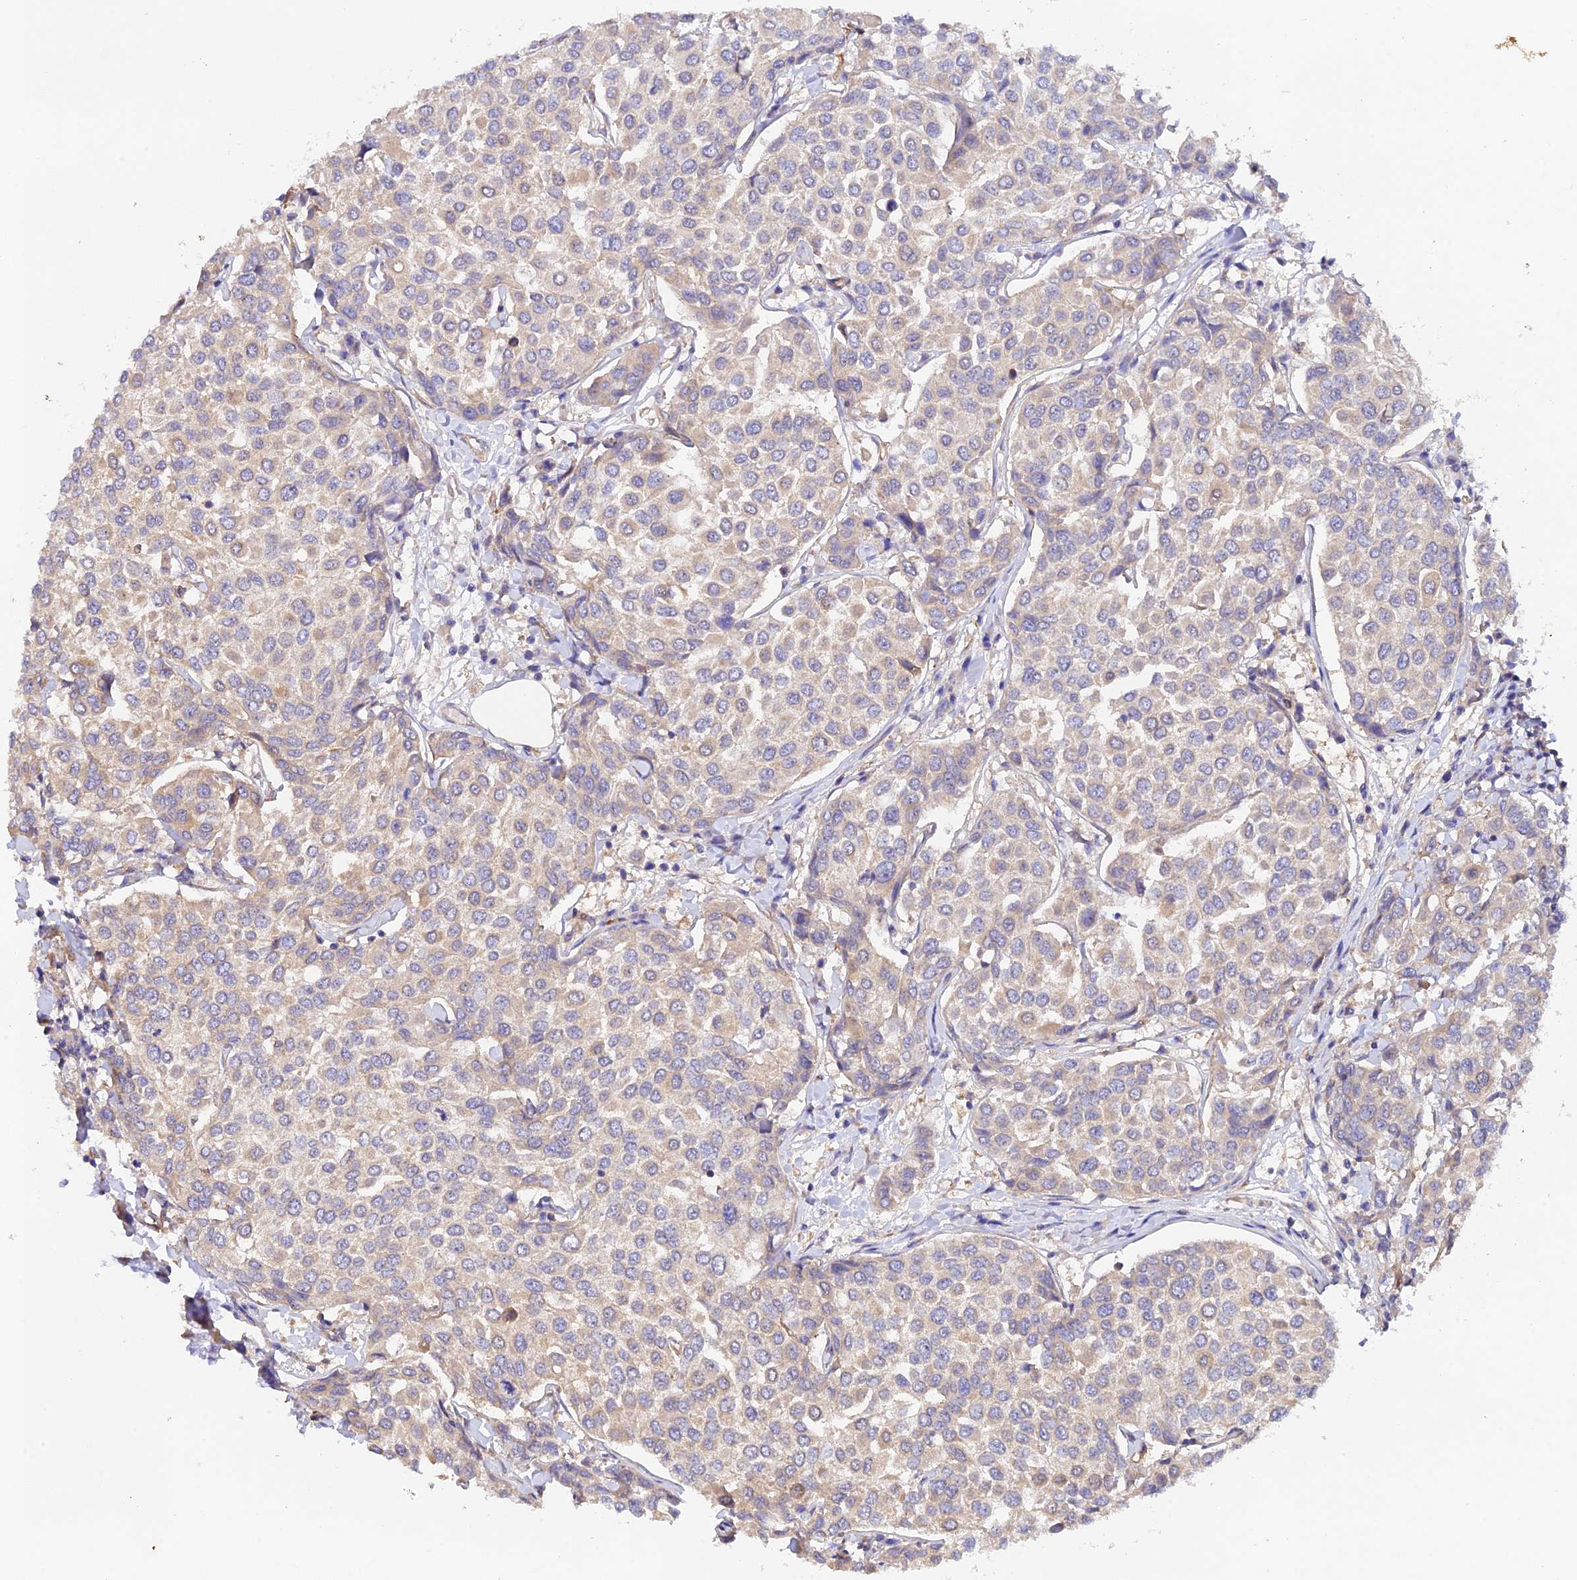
{"staining": {"intensity": "negative", "quantity": "none", "location": "none"}, "tissue": "breast cancer", "cell_type": "Tumor cells", "image_type": "cancer", "snomed": [{"axis": "morphology", "description": "Duct carcinoma"}, {"axis": "topography", "description": "Breast"}], "caption": "Breast cancer was stained to show a protein in brown. There is no significant staining in tumor cells. (DAB immunohistochemistry, high magnification).", "gene": "MYO9A", "patient": {"sex": "female", "age": 55}}